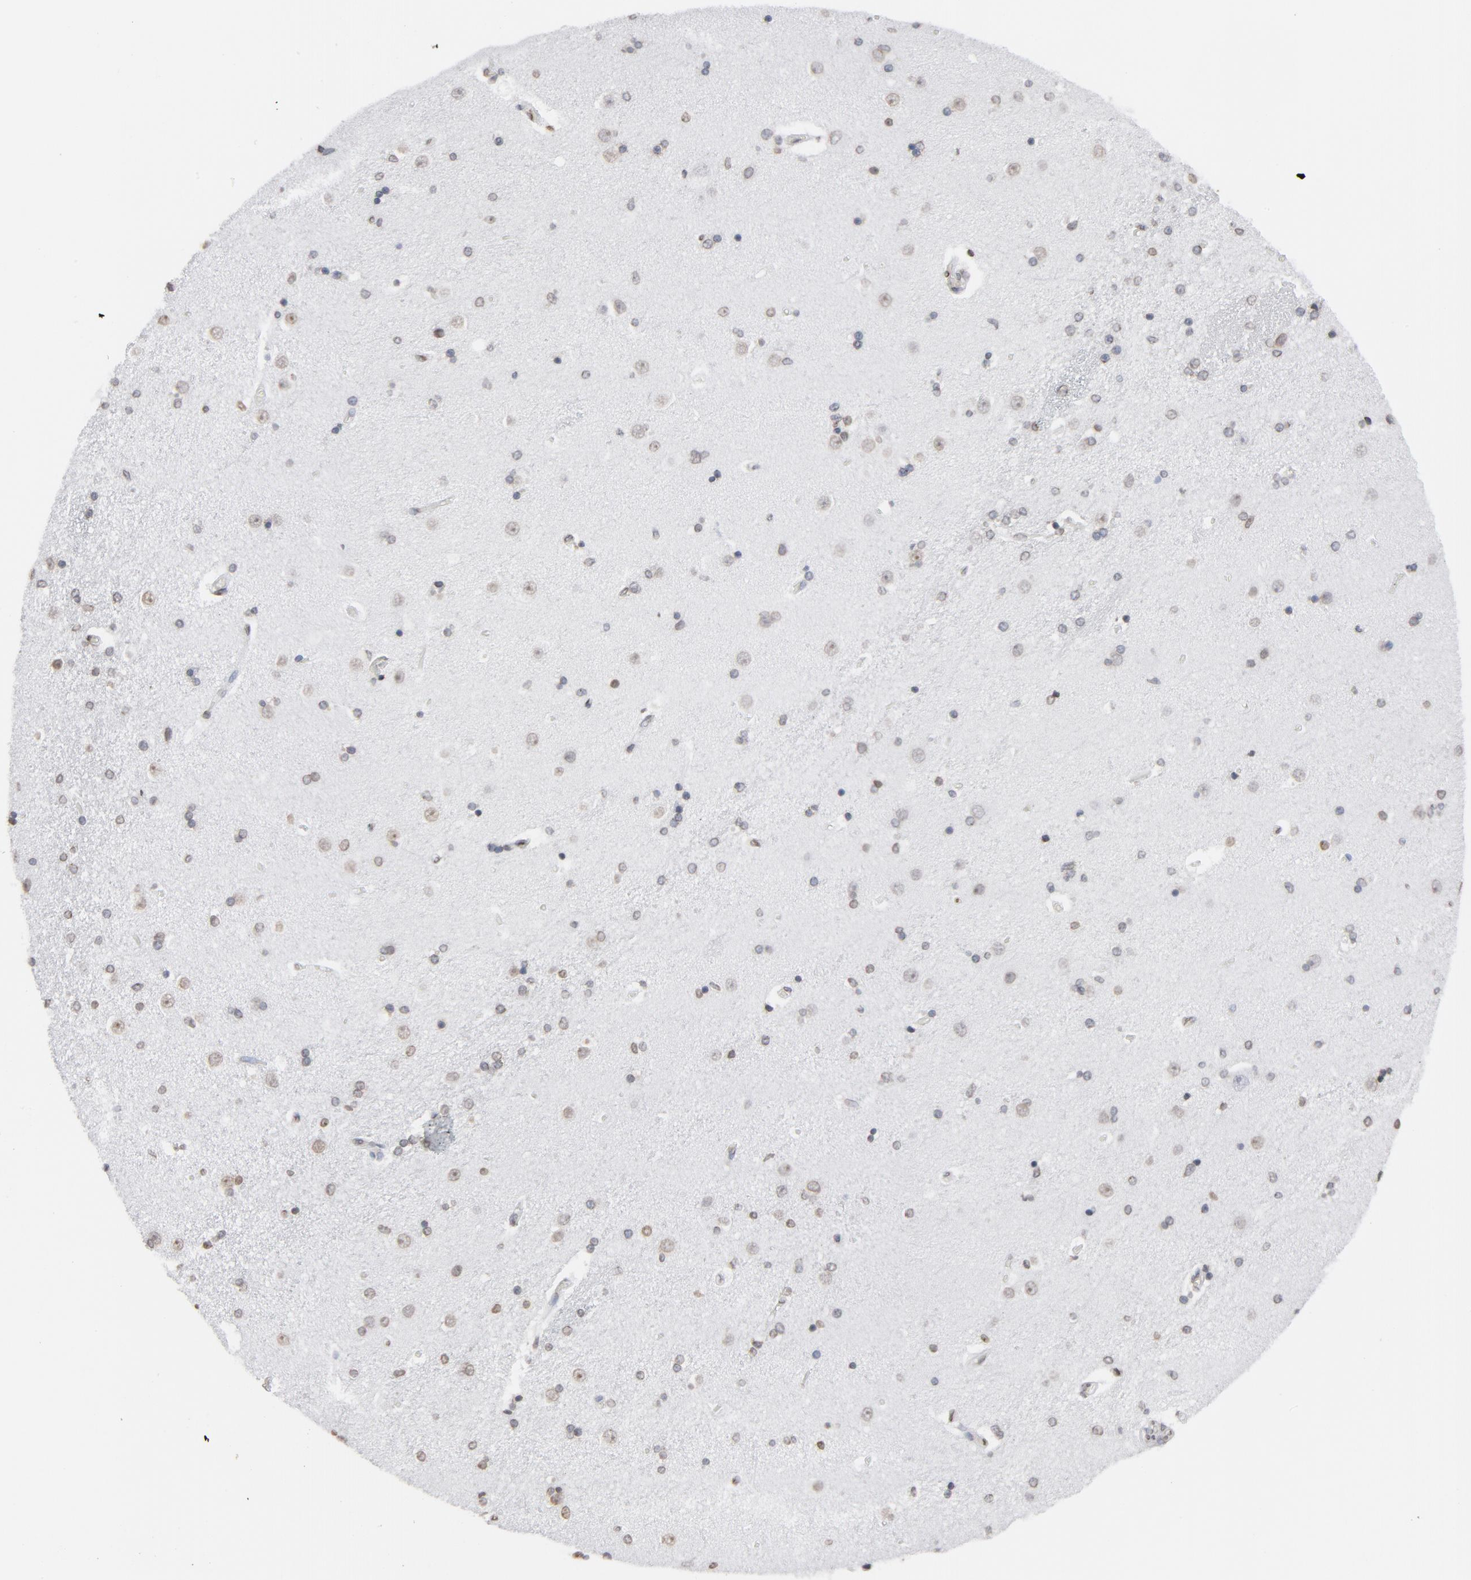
{"staining": {"intensity": "strong", "quantity": ">75%", "location": "nuclear"}, "tissue": "caudate", "cell_type": "Glial cells", "image_type": "normal", "snomed": [{"axis": "morphology", "description": "Normal tissue, NOS"}, {"axis": "topography", "description": "Lateral ventricle wall"}], "caption": "DAB (3,3'-diaminobenzidine) immunohistochemical staining of normal human caudate demonstrates strong nuclear protein staining in approximately >75% of glial cells. (DAB (3,3'-diaminobenzidine) IHC, brown staining for protein, blue staining for nuclei).", "gene": "H2AC12", "patient": {"sex": "female", "age": 54}}